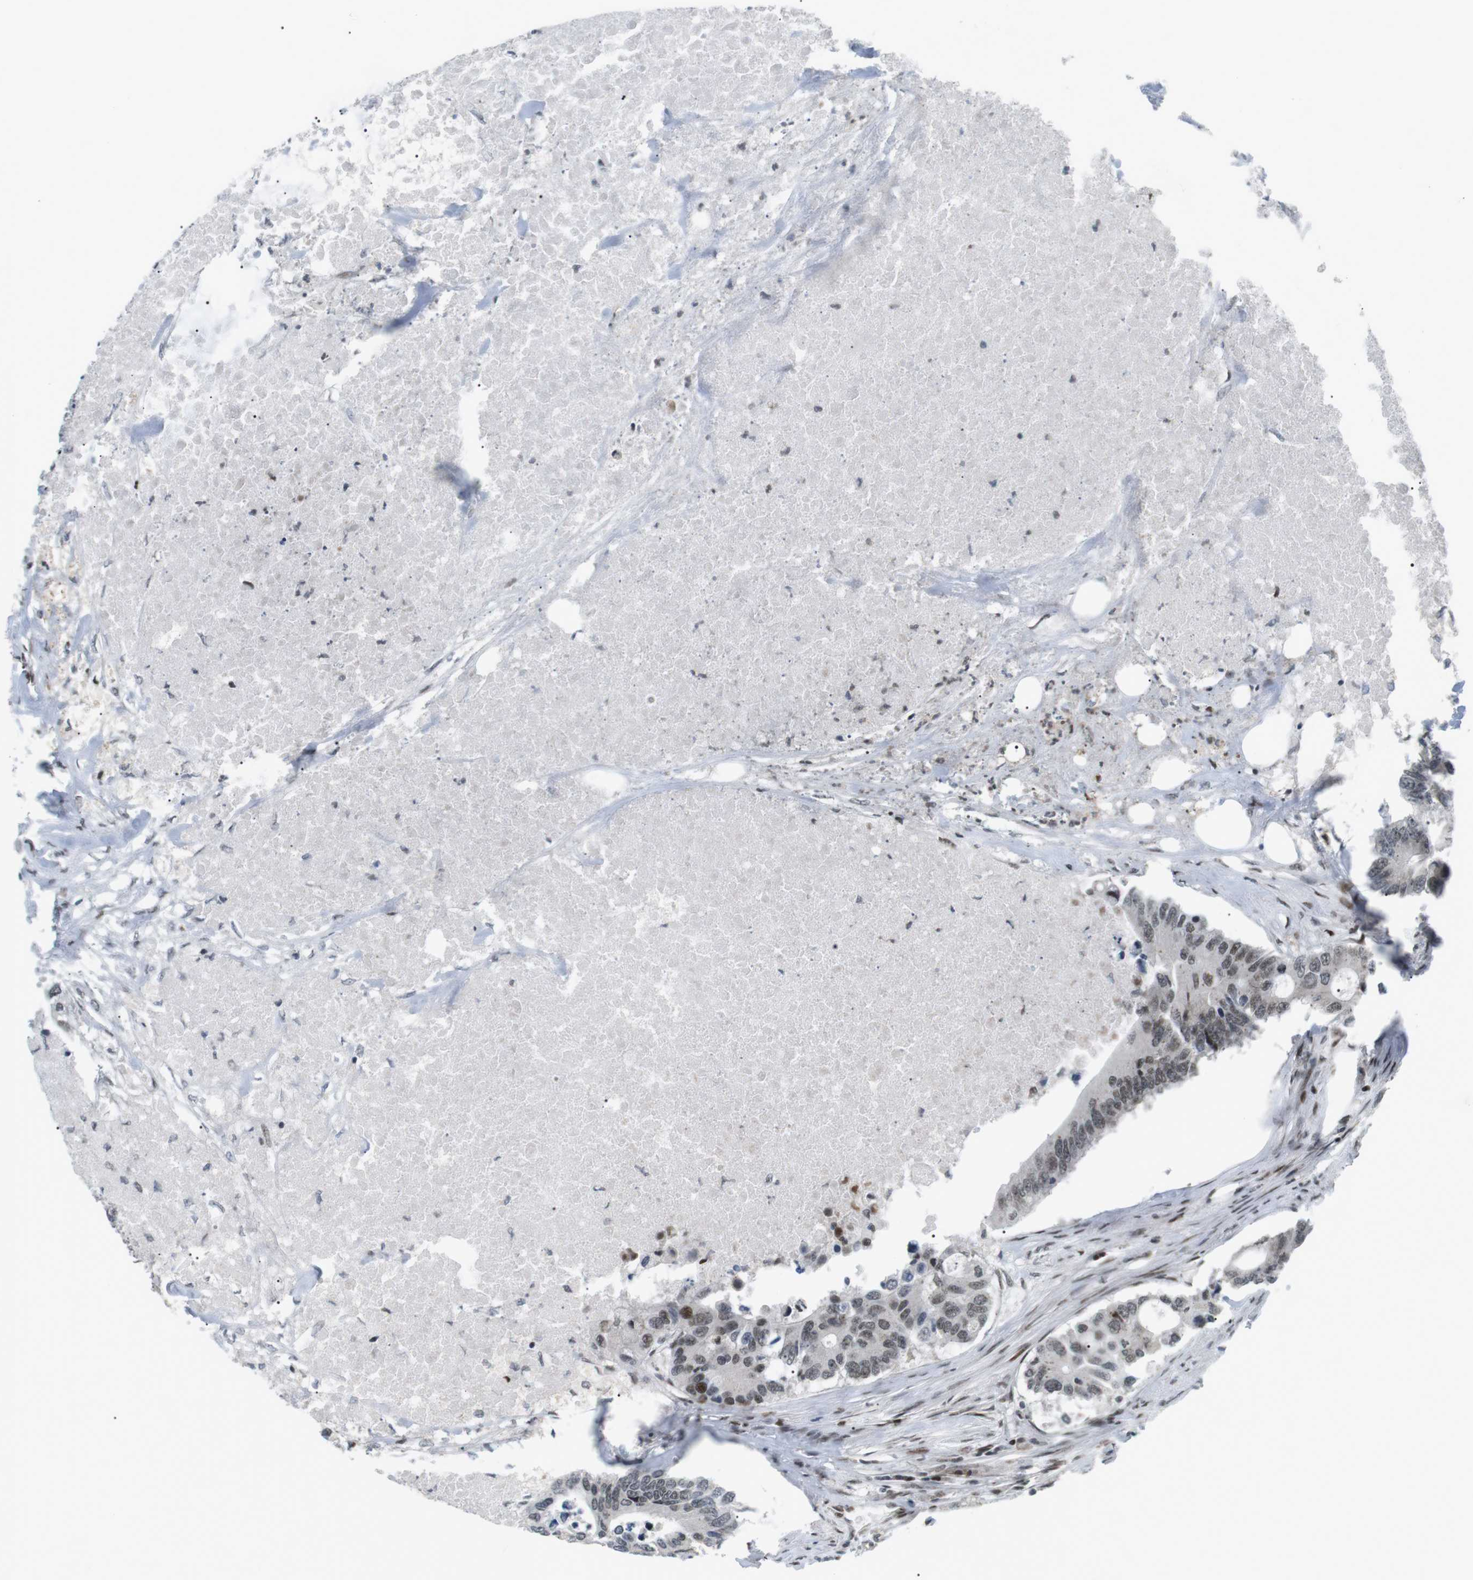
{"staining": {"intensity": "moderate", "quantity": "<25%", "location": "nuclear"}, "tissue": "colorectal cancer", "cell_type": "Tumor cells", "image_type": "cancer", "snomed": [{"axis": "morphology", "description": "Adenocarcinoma, NOS"}, {"axis": "topography", "description": "Colon"}], "caption": "Colorectal cancer stained with a brown dye reveals moderate nuclear positive staining in approximately <25% of tumor cells.", "gene": "CDC27", "patient": {"sex": "male", "age": 71}}